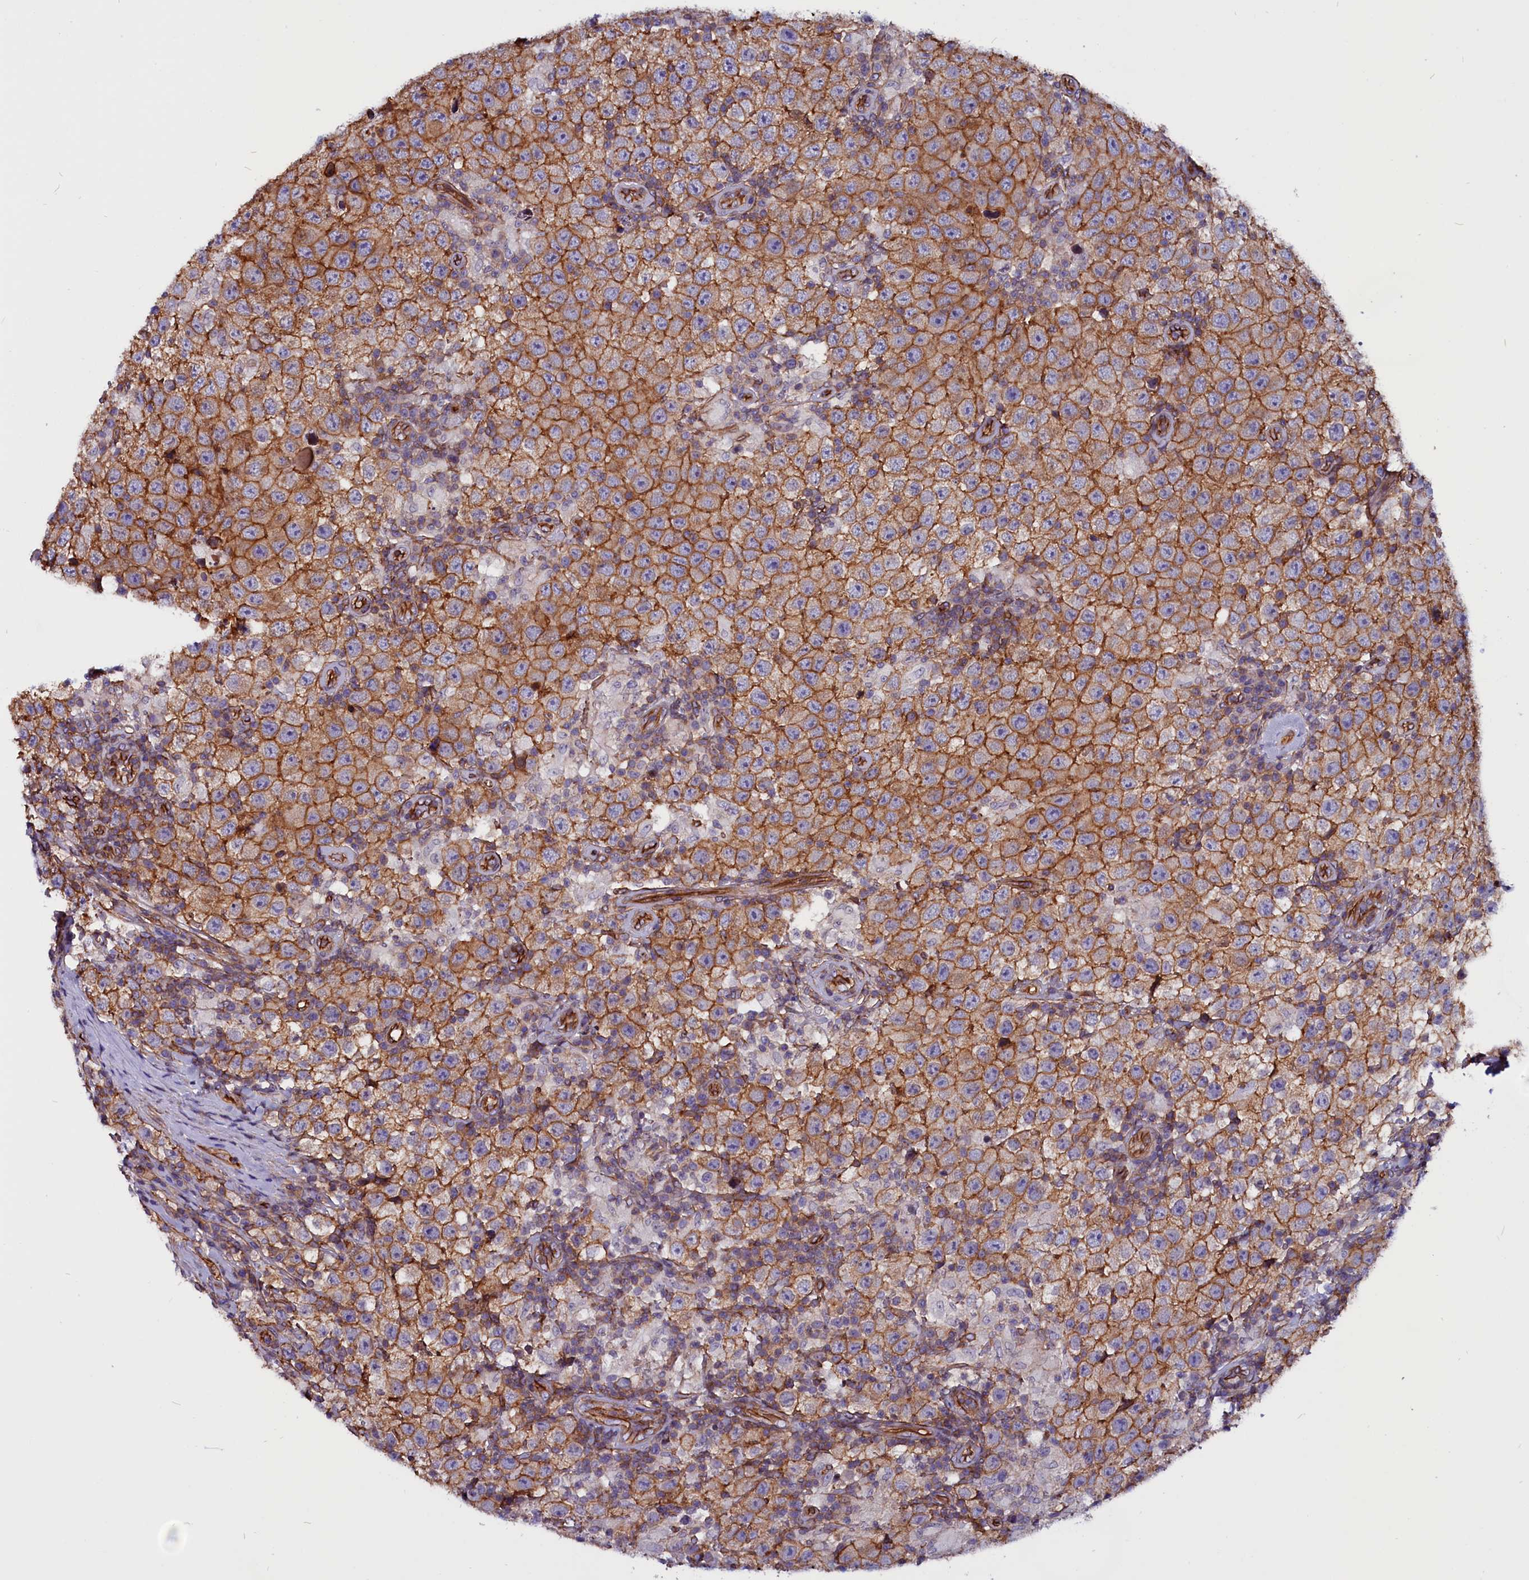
{"staining": {"intensity": "moderate", "quantity": ">75%", "location": "cytoplasmic/membranous"}, "tissue": "testis cancer", "cell_type": "Tumor cells", "image_type": "cancer", "snomed": [{"axis": "morphology", "description": "Normal tissue, NOS"}, {"axis": "morphology", "description": "Urothelial carcinoma, High grade"}, {"axis": "morphology", "description": "Seminoma, NOS"}, {"axis": "morphology", "description": "Carcinoma, Embryonal, NOS"}, {"axis": "topography", "description": "Urinary bladder"}, {"axis": "topography", "description": "Testis"}], "caption": "Protein expression analysis of testis seminoma displays moderate cytoplasmic/membranous expression in about >75% of tumor cells.", "gene": "ZNF749", "patient": {"sex": "male", "age": 41}}